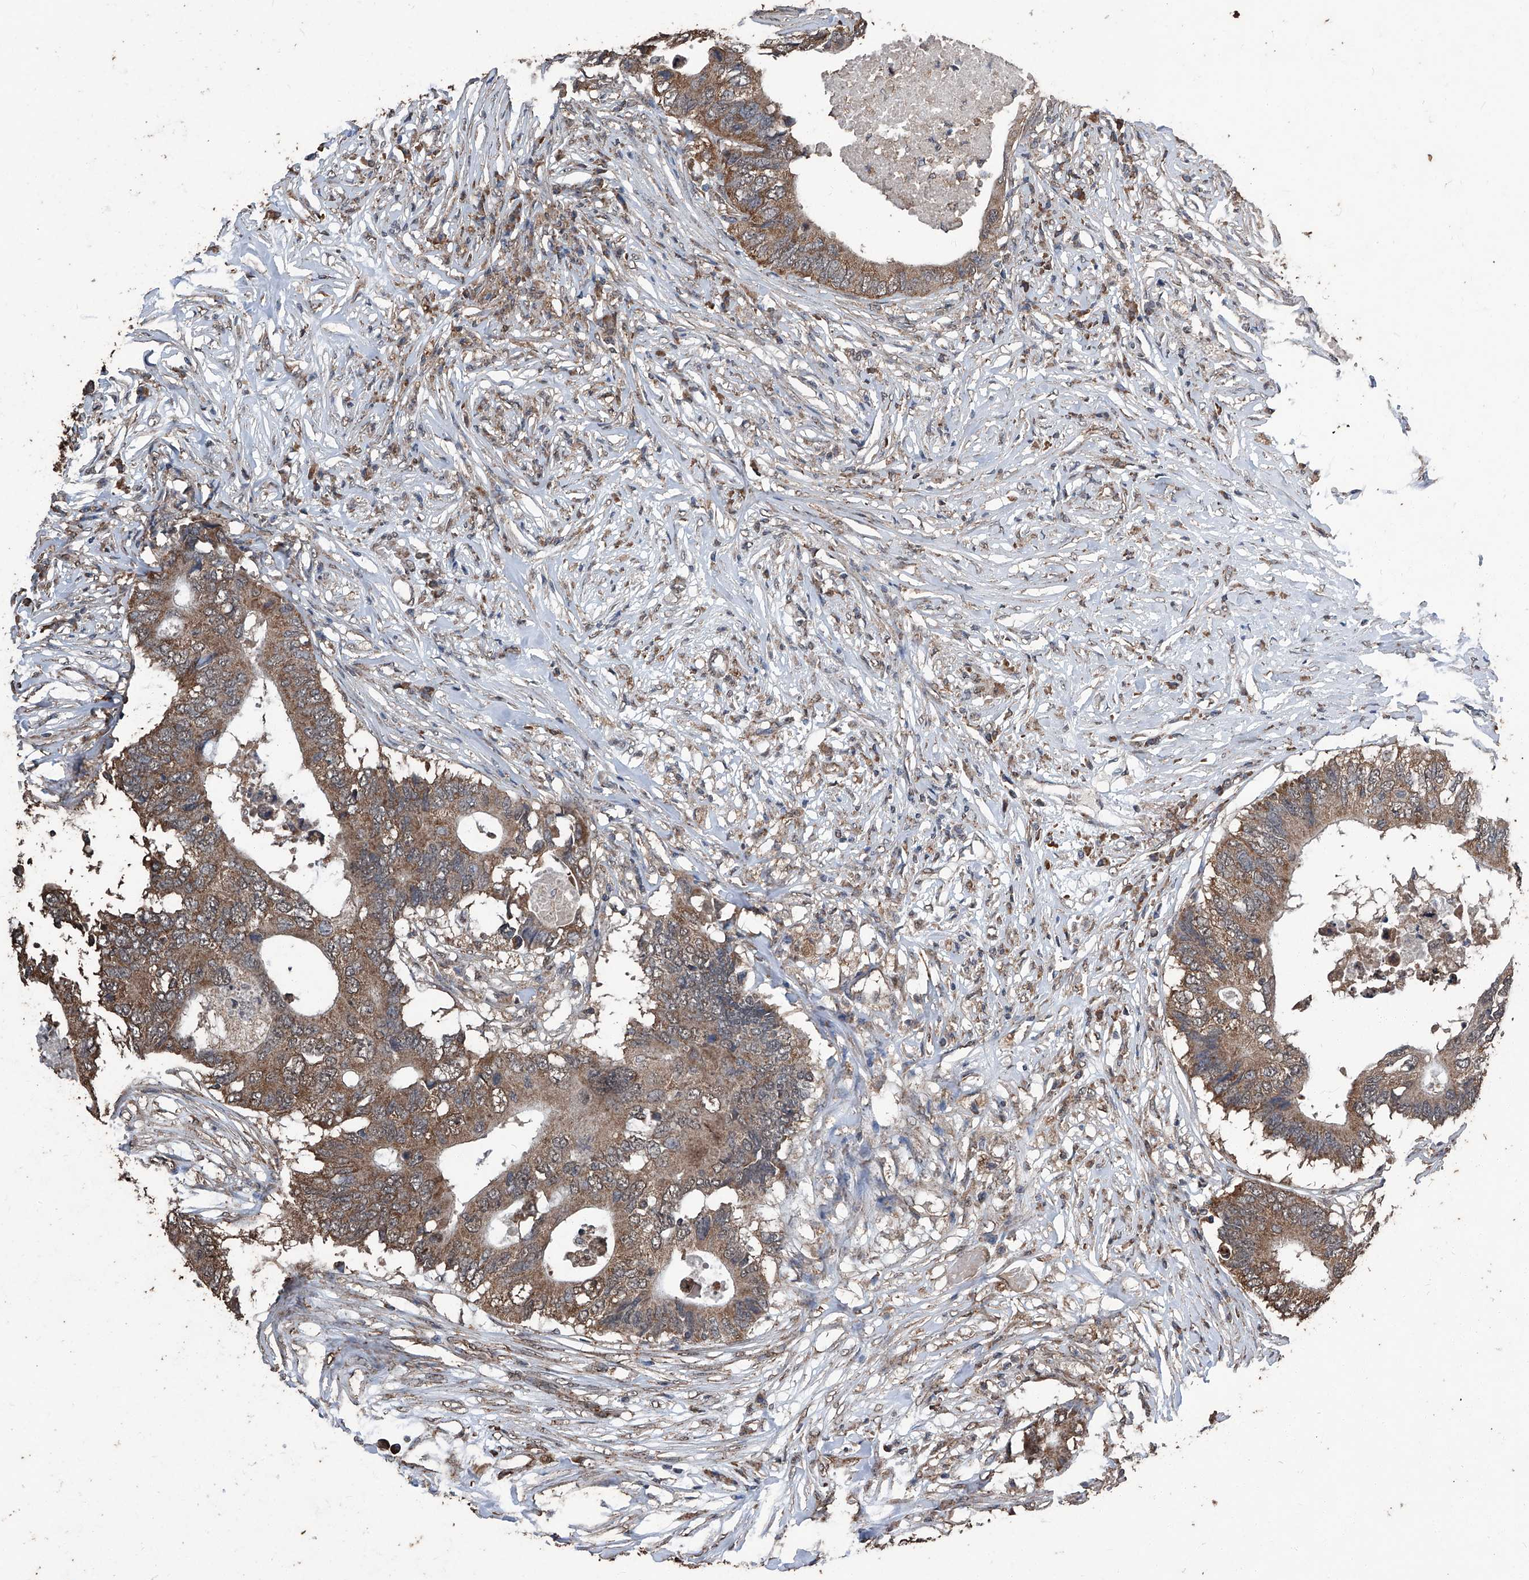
{"staining": {"intensity": "moderate", "quantity": ">75%", "location": "cytoplasmic/membranous"}, "tissue": "colorectal cancer", "cell_type": "Tumor cells", "image_type": "cancer", "snomed": [{"axis": "morphology", "description": "Adenocarcinoma, NOS"}, {"axis": "topography", "description": "Colon"}], "caption": "This is a micrograph of IHC staining of colorectal adenocarcinoma, which shows moderate staining in the cytoplasmic/membranous of tumor cells.", "gene": "STARD7", "patient": {"sex": "male", "age": 71}}